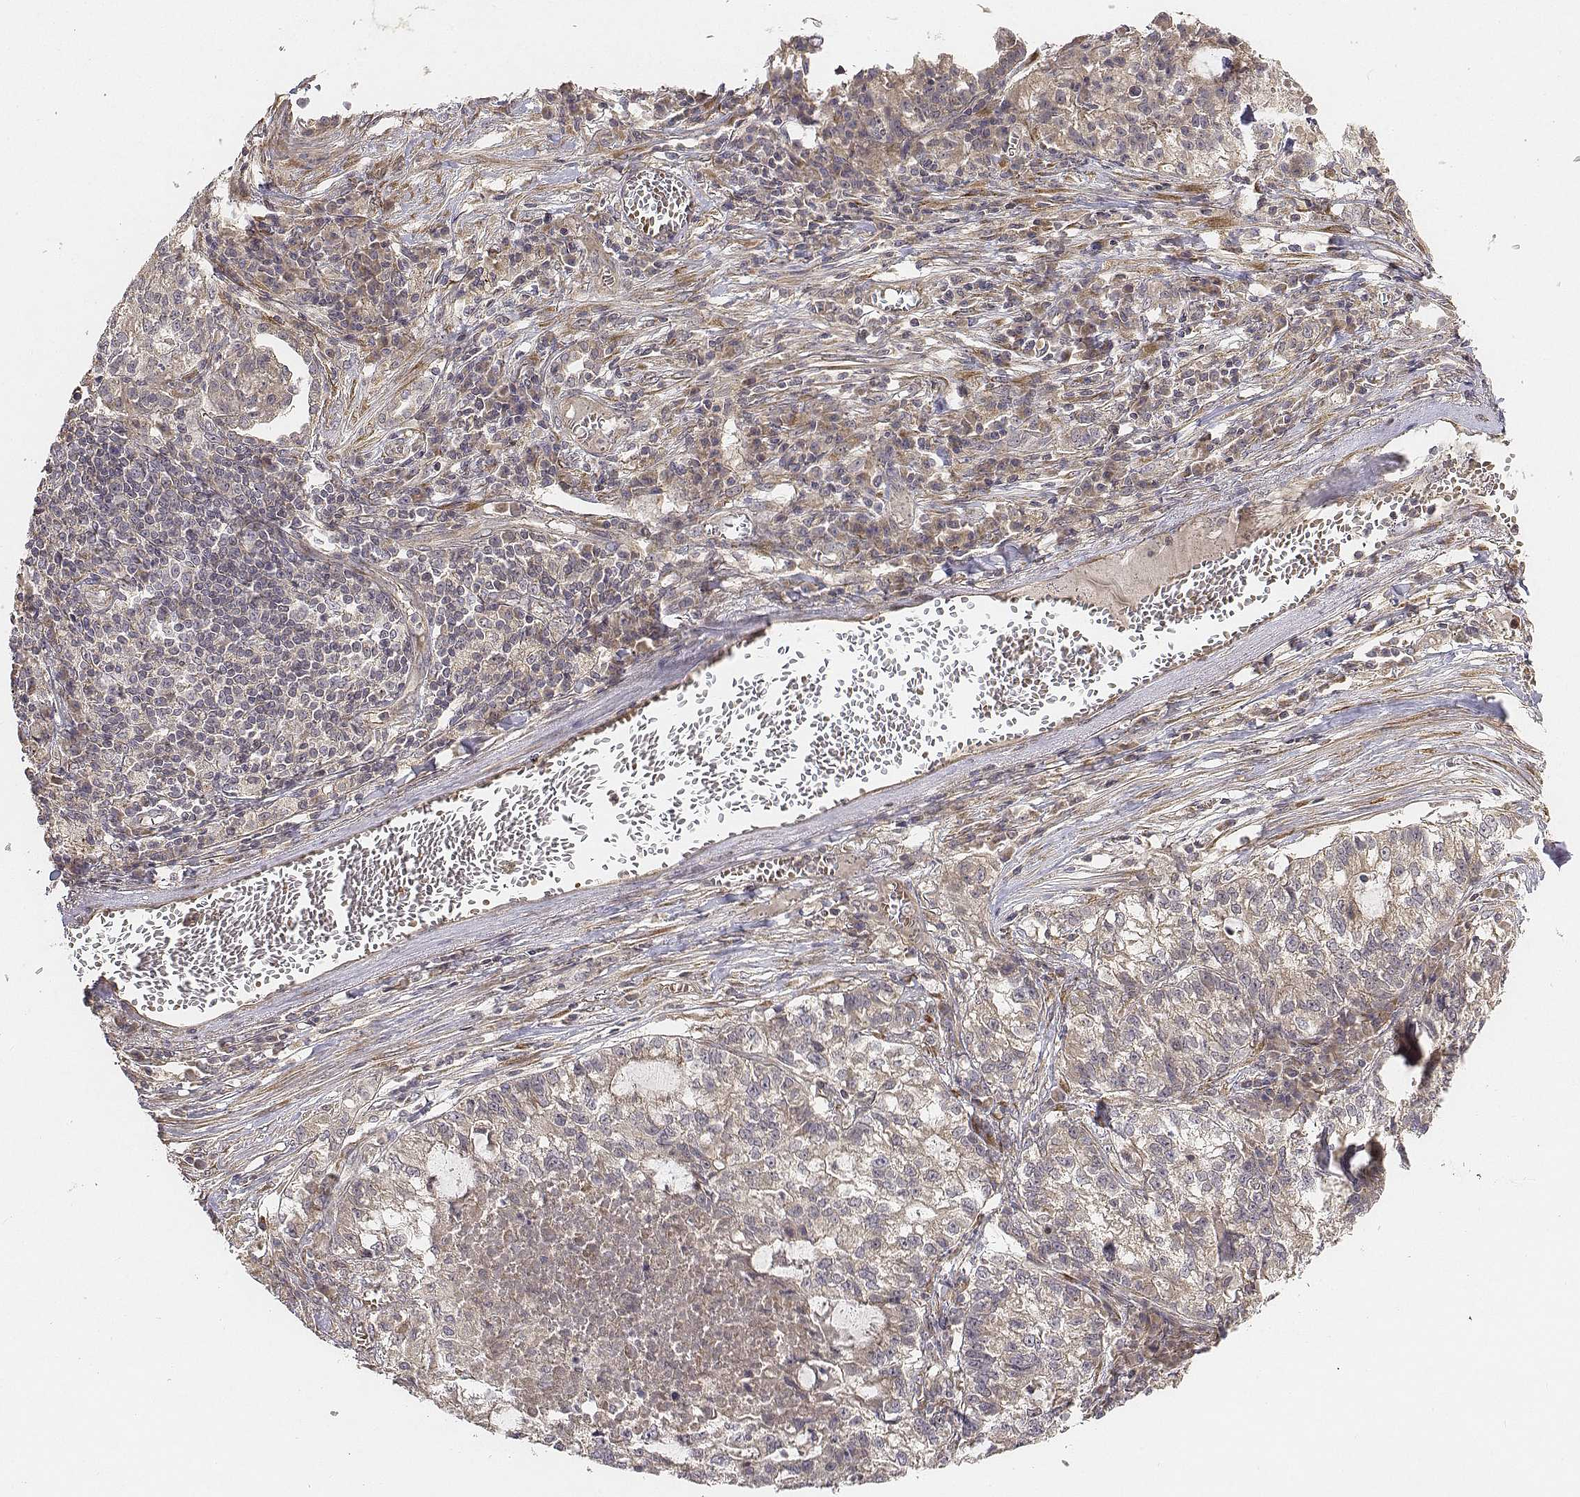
{"staining": {"intensity": "moderate", "quantity": "25%-75%", "location": "cytoplasmic/membranous"}, "tissue": "lung cancer", "cell_type": "Tumor cells", "image_type": "cancer", "snomed": [{"axis": "morphology", "description": "Adenocarcinoma, NOS"}, {"axis": "topography", "description": "Lung"}], "caption": "Lung cancer (adenocarcinoma) stained for a protein displays moderate cytoplasmic/membranous positivity in tumor cells. Immunohistochemistry stains the protein of interest in brown and the nuclei are stained blue.", "gene": "FBXO21", "patient": {"sex": "male", "age": 57}}